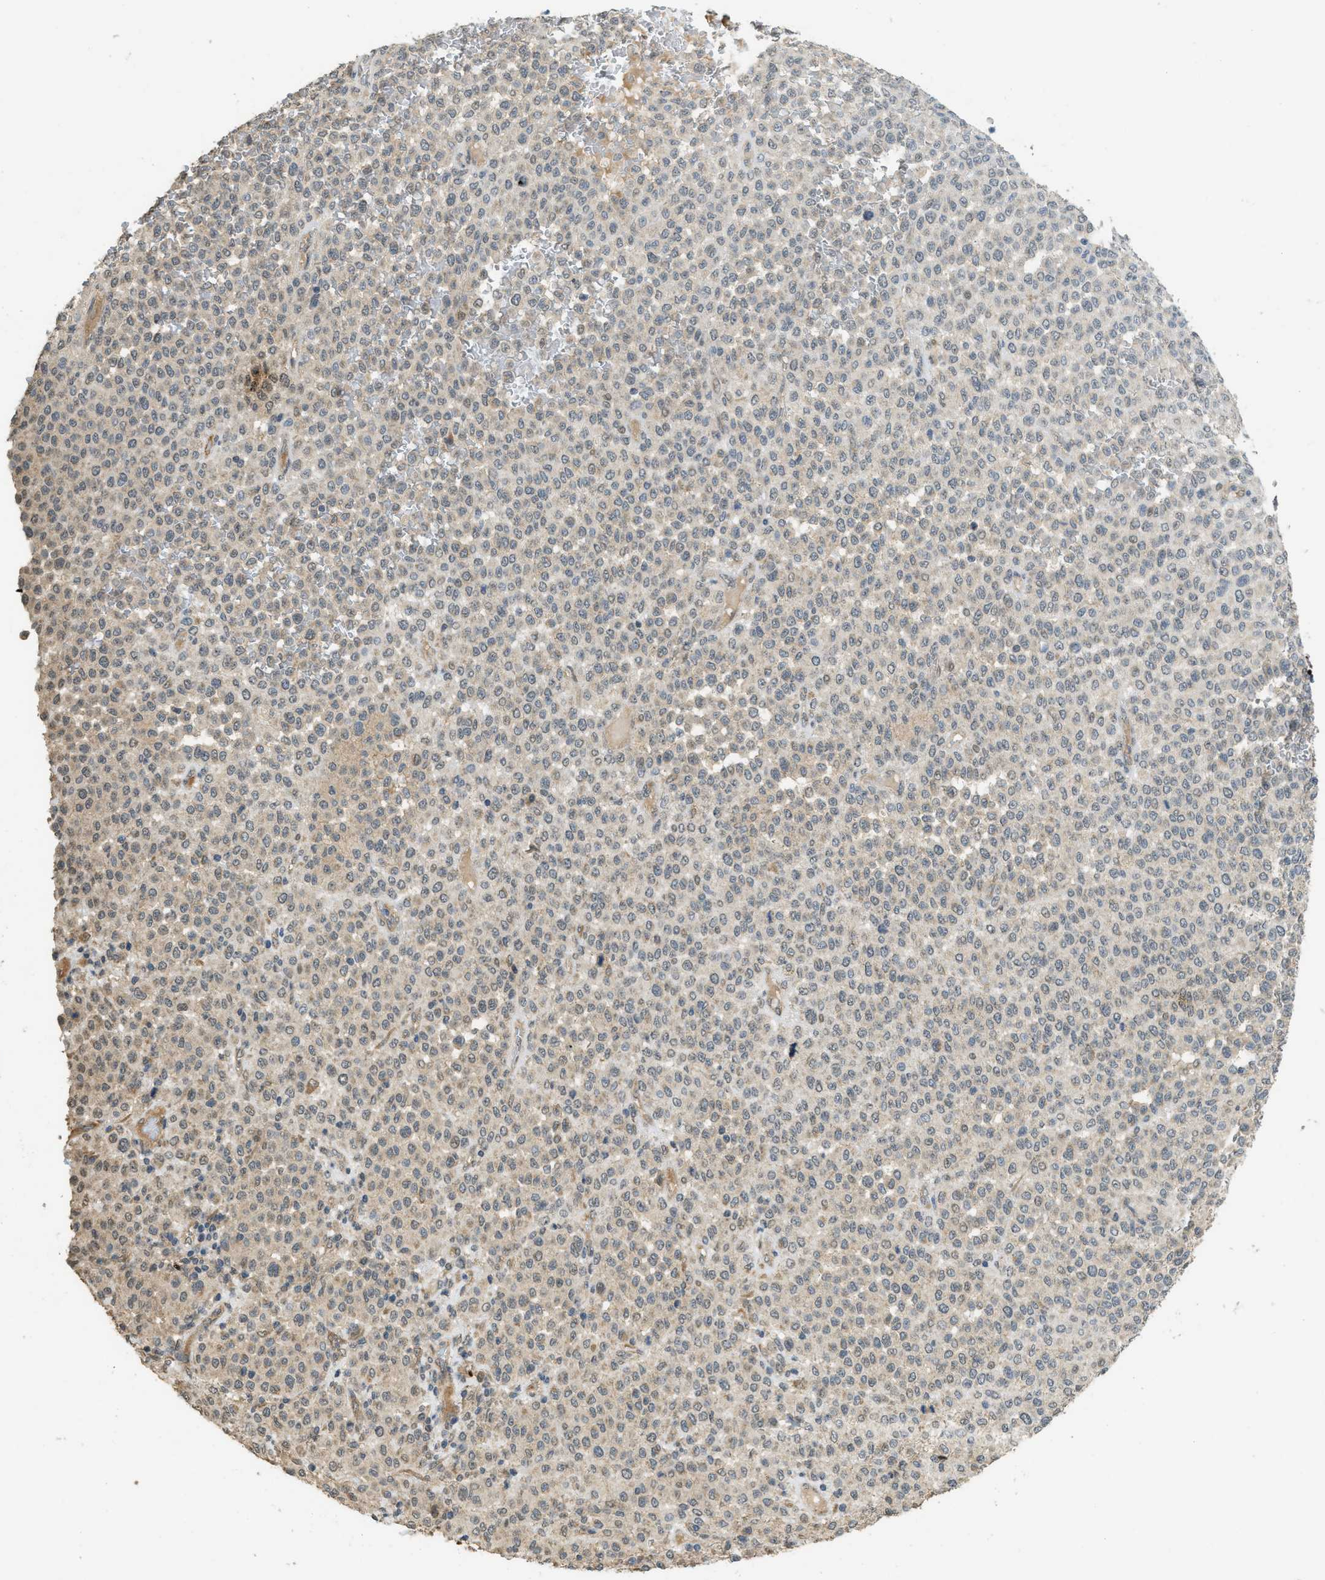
{"staining": {"intensity": "weak", "quantity": "<25%", "location": "cytoplasmic/membranous"}, "tissue": "melanoma", "cell_type": "Tumor cells", "image_type": "cancer", "snomed": [{"axis": "morphology", "description": "Malignant melanoma, Metastatic site"}, {"axis": "topography", "description": "Pancreas"}], "caption": "The image displays no staining of tumor cells in malignant melanoma (metastatic site).", "gene": "IGF2BP2", "patient": {"sex": "female", "age": 30}}